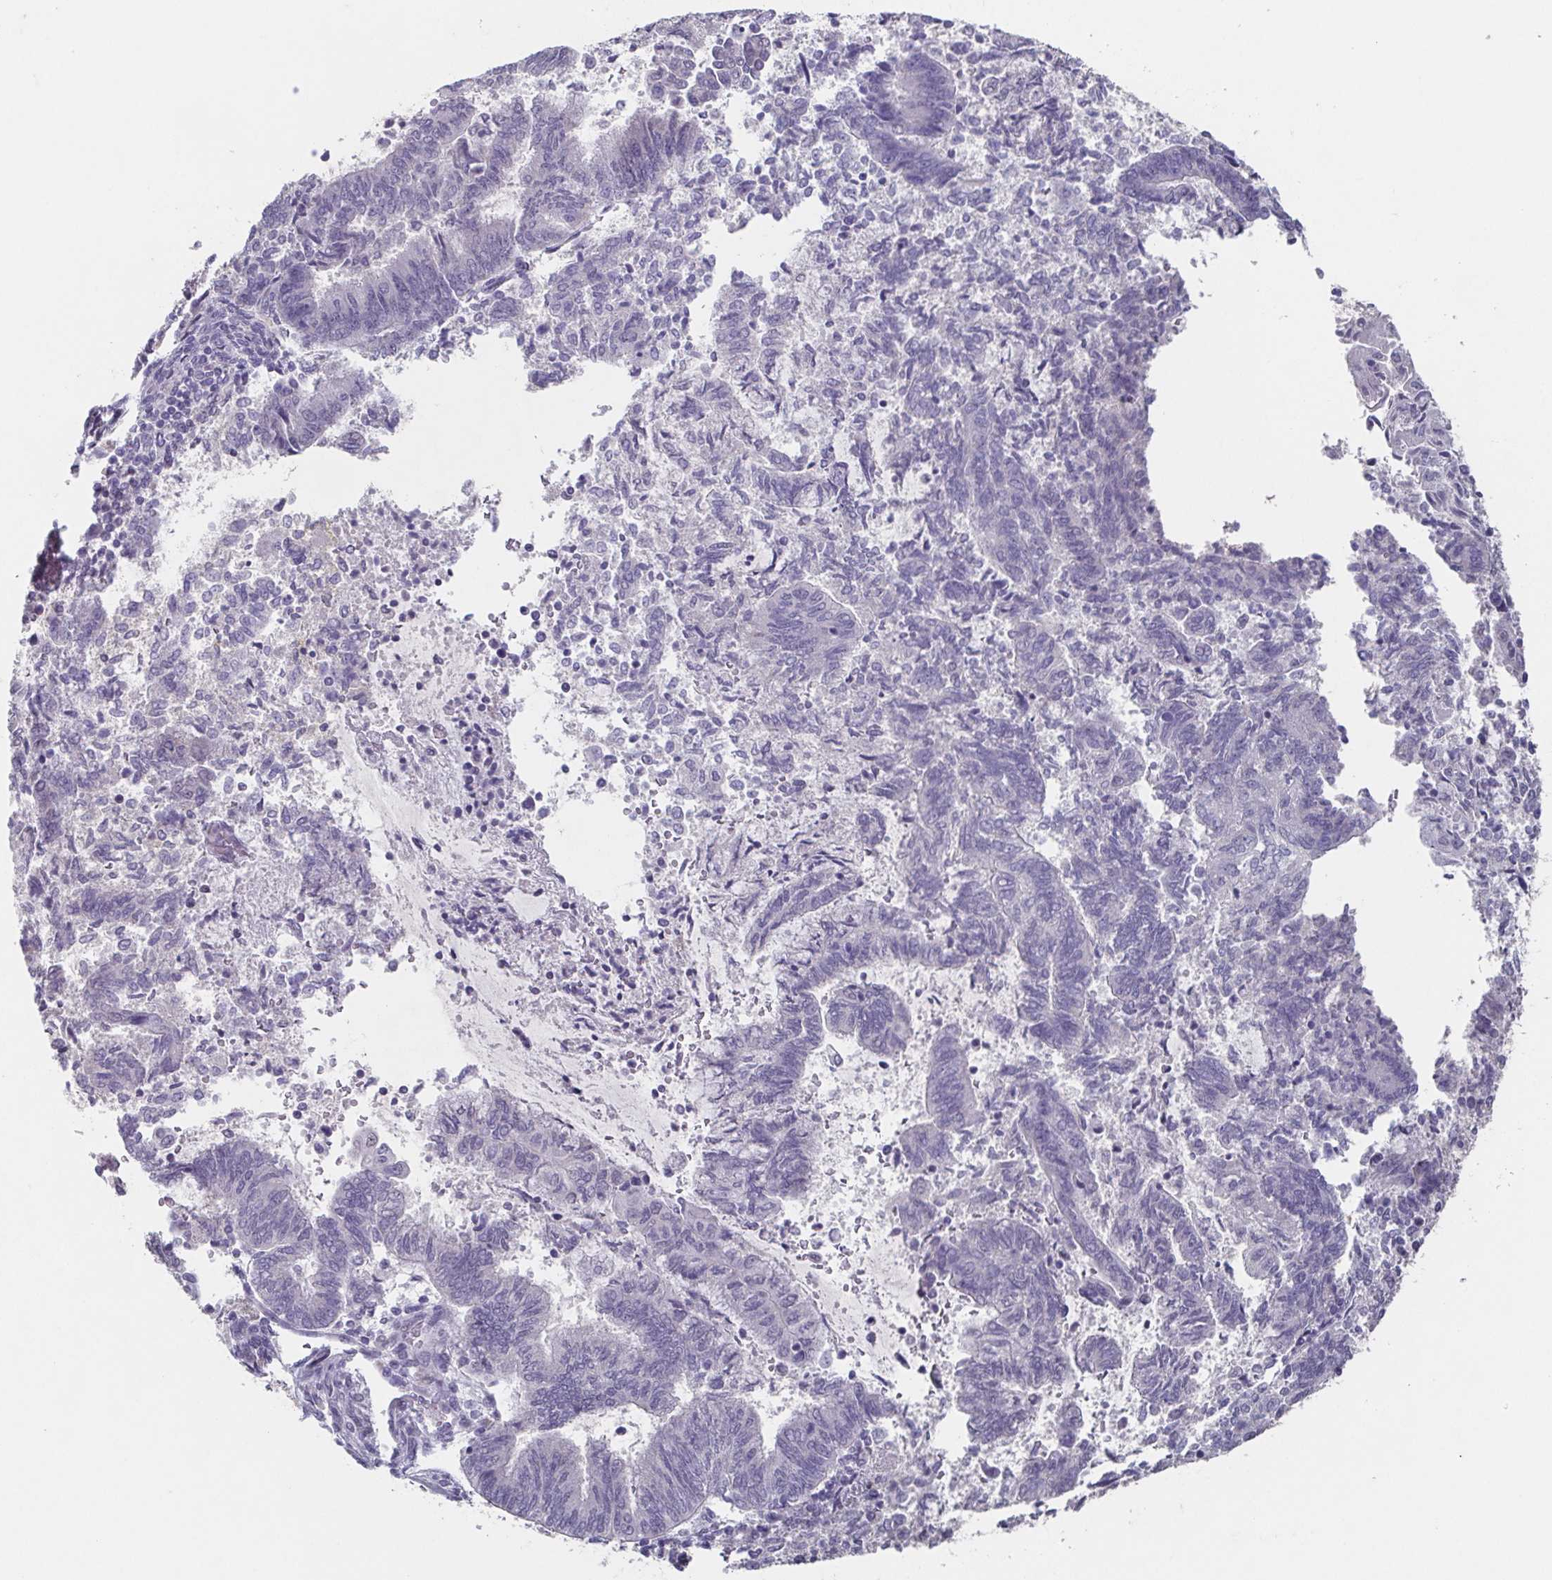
{"staining": {"intensity": "negative", "quantity": "none", "location": "none"}, "tissue": "endometrial cancer", "cell_type": "Tumor cells", "image_type": "cancer", "snomed": [{"axis": "morphology", "description": "Adenocarcinoma, NOS"}, {"axis": "topography", "description": "Endometrium"}], "caption": "This is an IHC micrograph of human endometrial adenocarcinoma. There is no positivity in tumor cells.", "gene": "GHRL", "patient": {"sex": "female", "age": 65}}